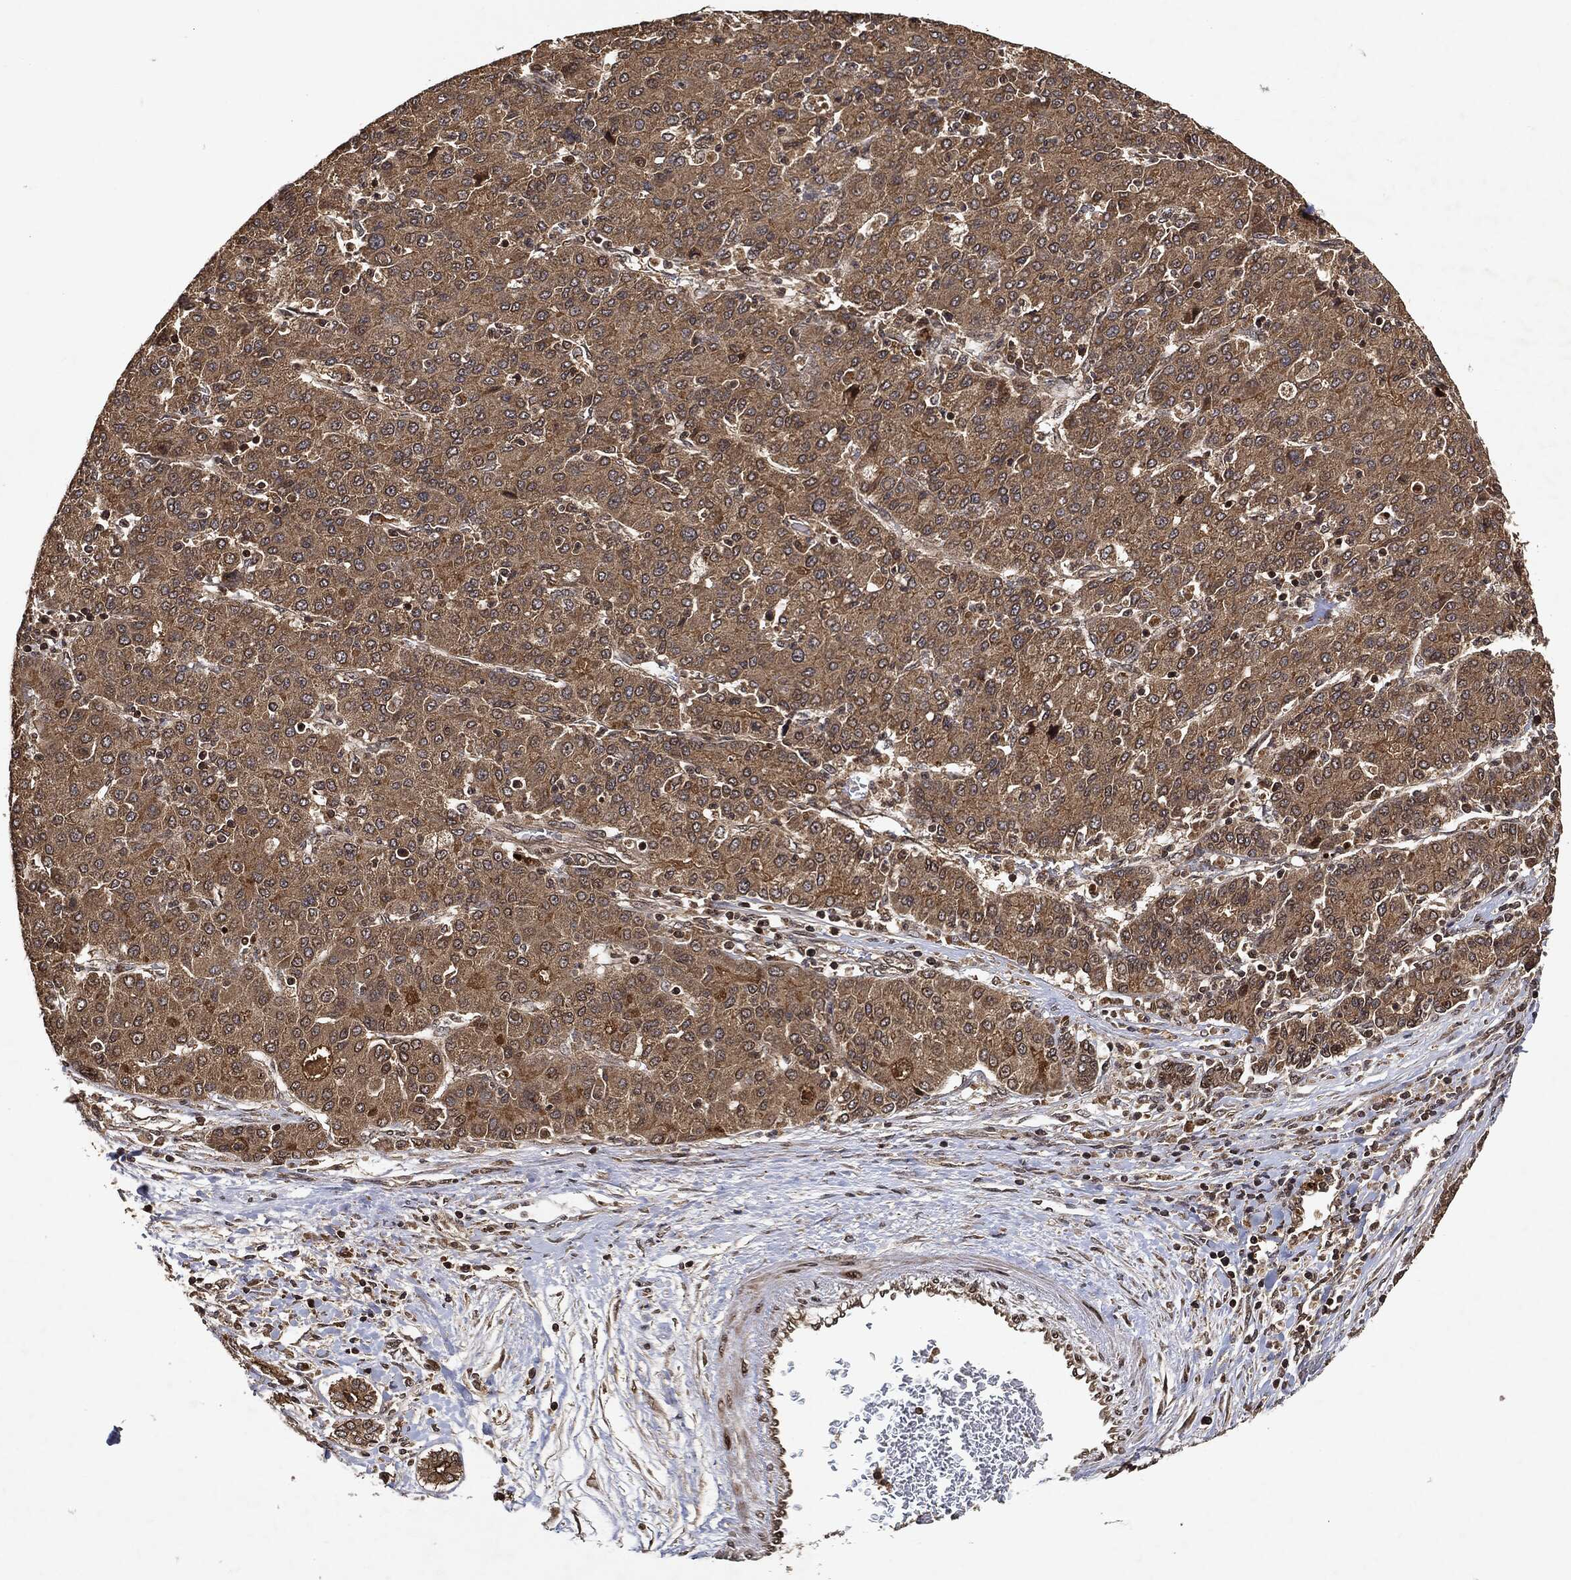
{"staining": {"intensity": "moderate", "quantity": ">75%", "location": "cytoplasmic/membranous"}, "tissue": "liver cancer", "cell_type": "Tumor cells", "image_type": "cancer", "snomed": [{"axis": "morphology", "description": "Carcinoma, Hepatocellular, NOS"}, {"axis": "topography", "description": "Liver"}], "caption": "Approximately >75% of tumor cells in liver hepatocellular carcinoma demonstrate moderate cytoplasmic/membranous protein staining as visualized by brown immunohistochemical staining.", "gene": "ZNF226", "patient": {"sex": "male", "age": 65}}